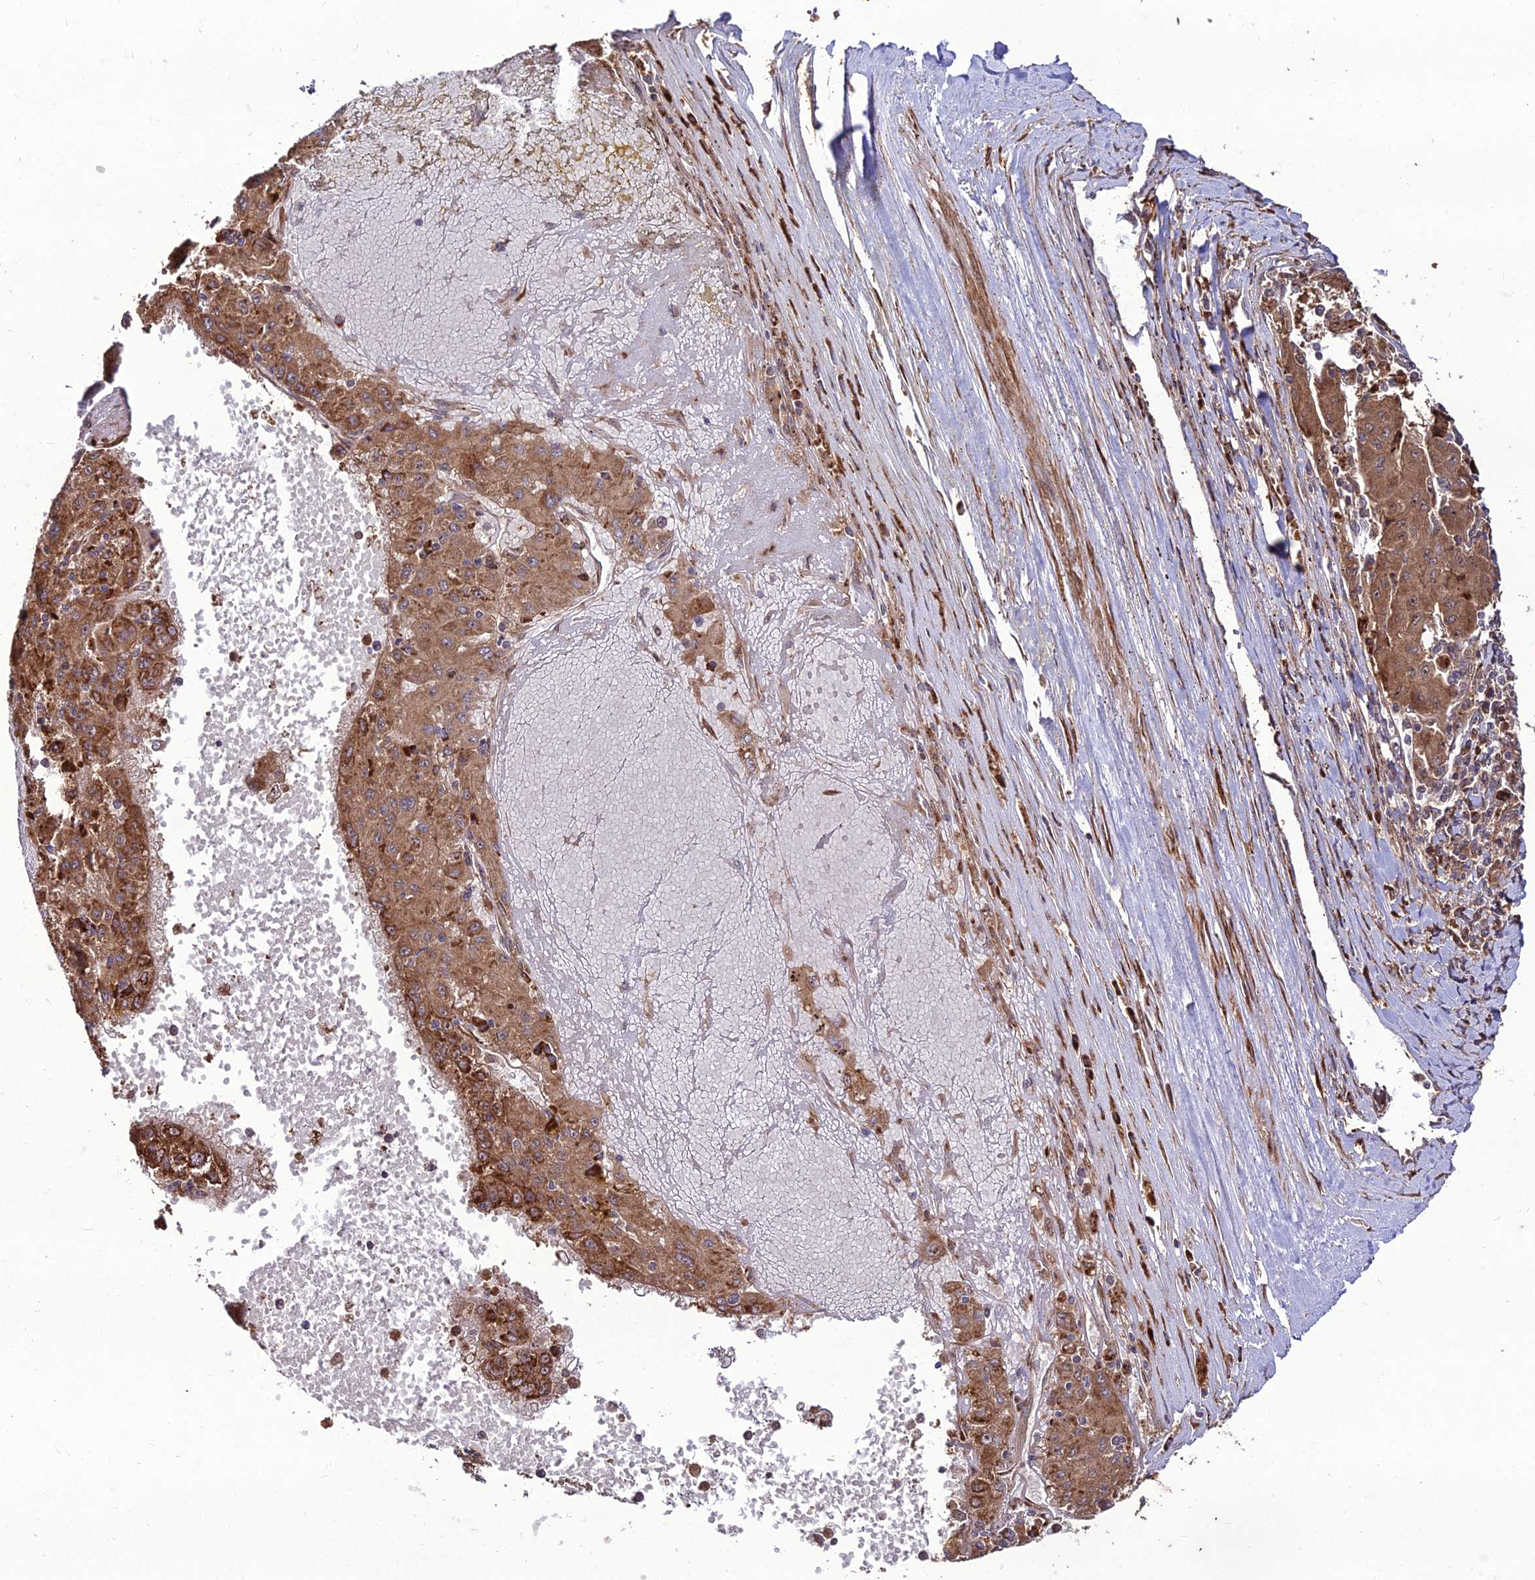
{"staining": {"intensity": "moderate", "quantity": ">75%", "location": "cytoplasmic/membranous"}, "tissue": "liver cancer", "cell_type": "Tumor cells", "image_type": "cancer", "snomed": [{"axis": "morphology", "description": "Carcinoma, Hepatocellular, NOS"}, {"axis": "topography", "description": "Liver"}], "caption": "Liver hepatocellular carcinoma stained for a protein reveals moderate cytoplasmic/membranous positivity in tumor cells.", "gene": "ZNF766", "patient": {"sex": "male", "age": 72}}